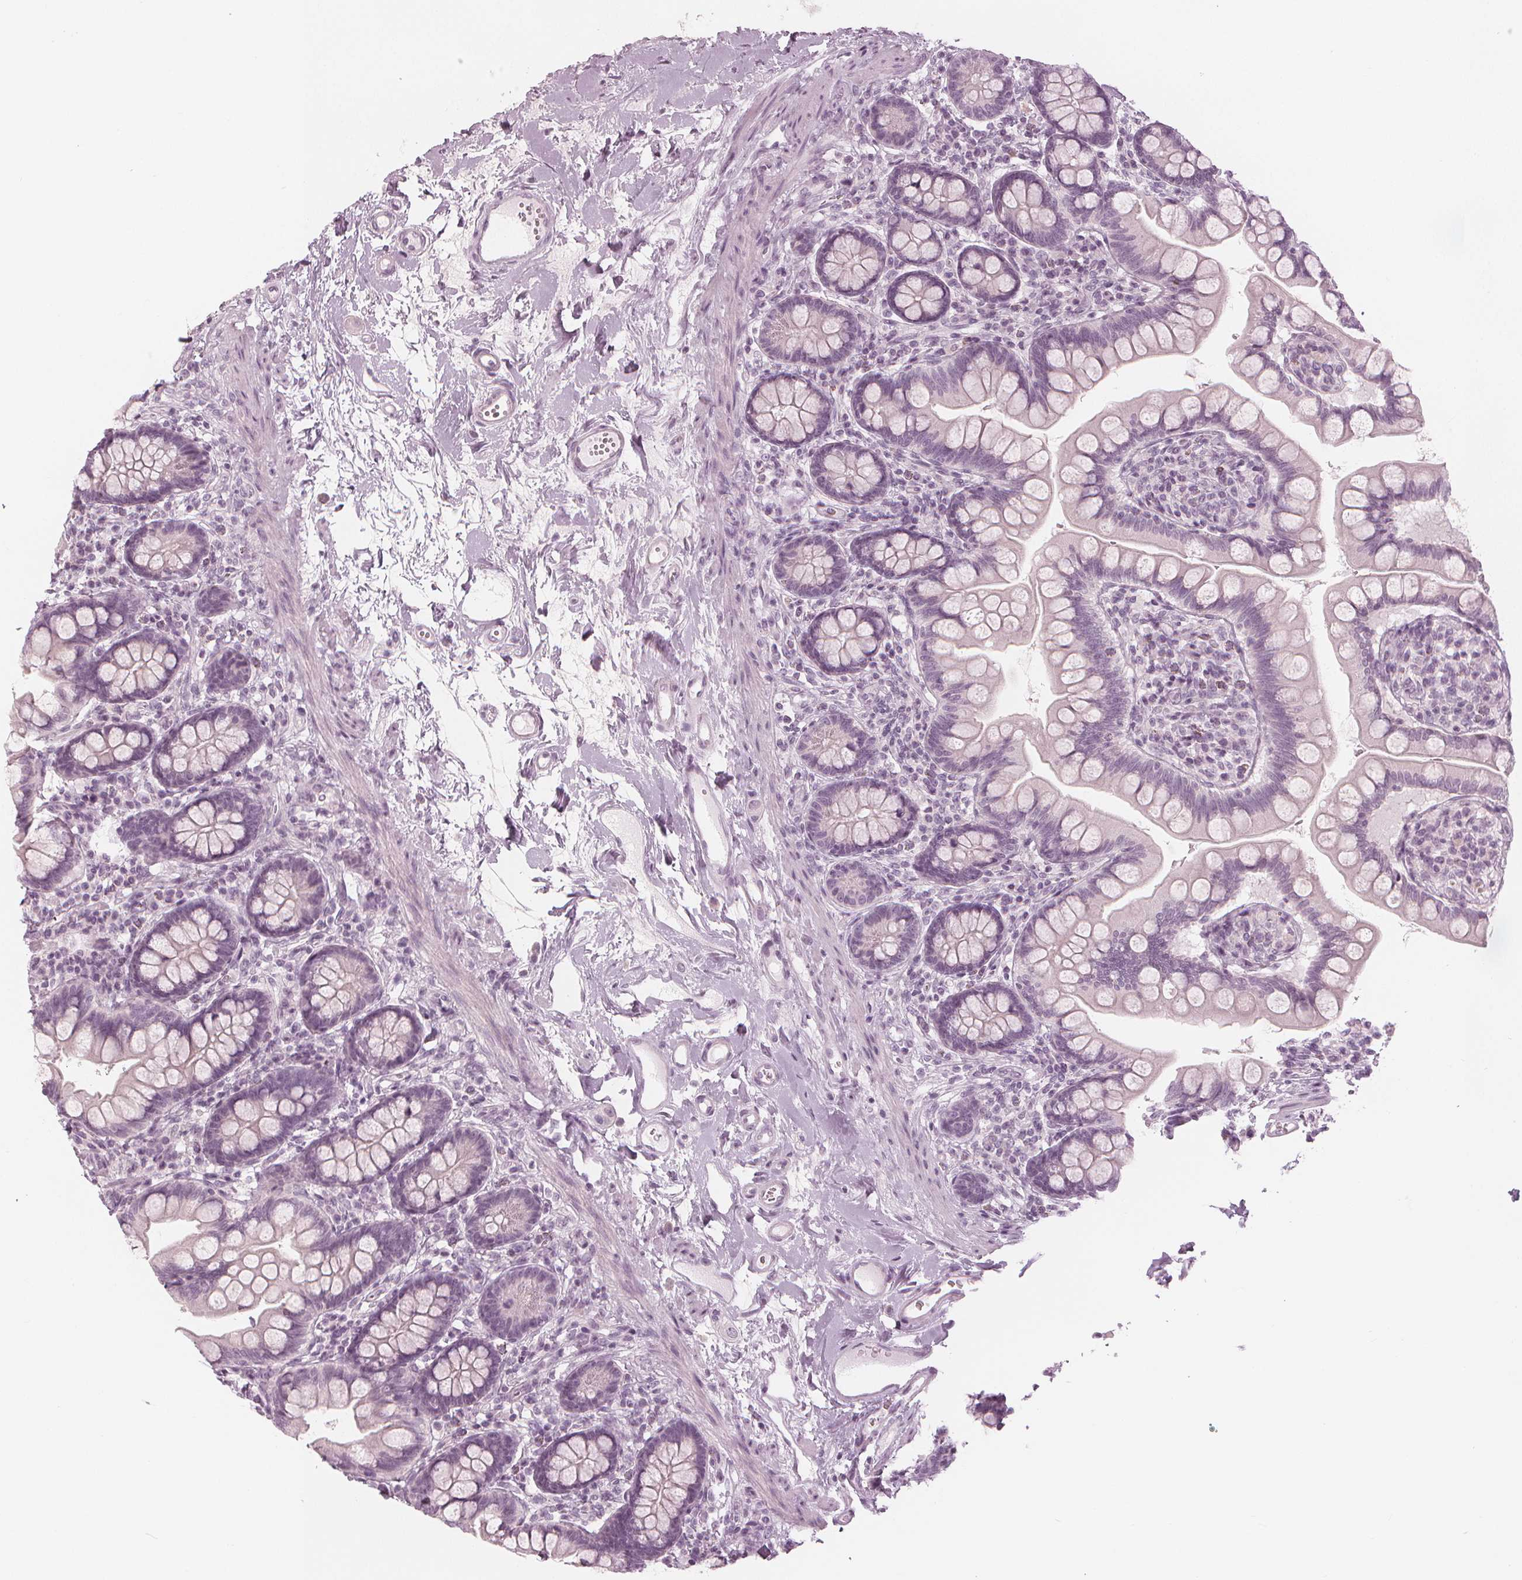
{"staining": {"intensity": "negative", "quantity": "none", "location": "none"}, "tissue": "small intestine", "cell_type": "Glandular cells", "image_type": "normal", "snomed": [{"axis": "morphology", "description": "Normal tissue, NOS"}, {"axis": "topography", "description": "Small intestine"}], "caption": "This is a photomicrograph of immunohistochemistry (IHC) staining of unremarkable small intestine, which shows no staining in glandular cells.", "gene": "PAEP", "patient": {"sex": "female", "age": 56}}